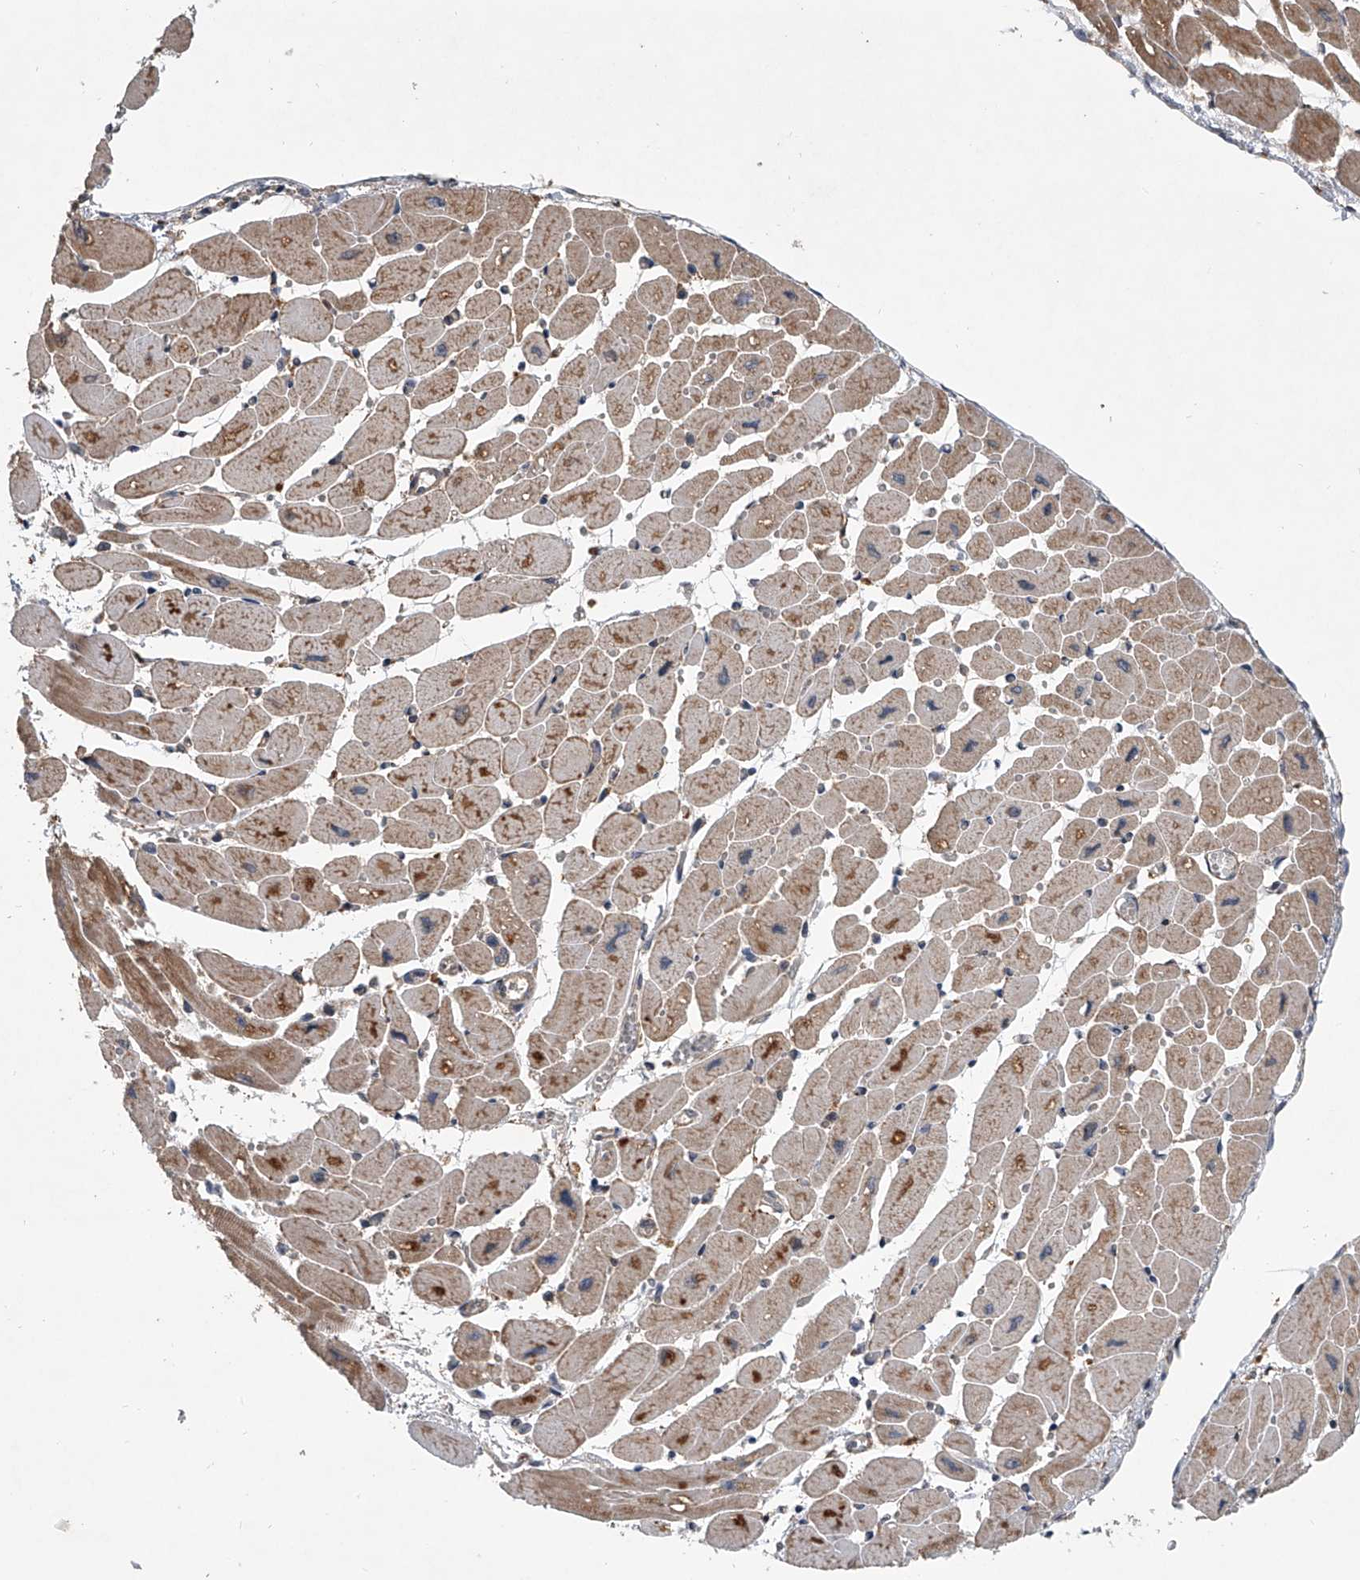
{"staining": {"intensity": "moderate", "quantity": ">75%", "location": "cytoplasmic/membranous"}, "tissue": "heart muscle", "cell_type": "Cardiomyocytes", "image_type": "normal", "snomed": [{"axis": "morphology", "description": "Normal tissue, NOS"}, {"axis": "topography", "description": "Heart"}], "caption": "IHC photomicrograph of benign heart muscle: heart muscle stained using immunohistochemistry (IHC) shows medium levels of moderate protein expression localized specifically in the cytoplasmic/membranous of cardiomyocytes, appearing as a cytoplasmic/membranous brown color.", "gene": "GEMIN8", "patient": {"sex": "female", "age": 54}}